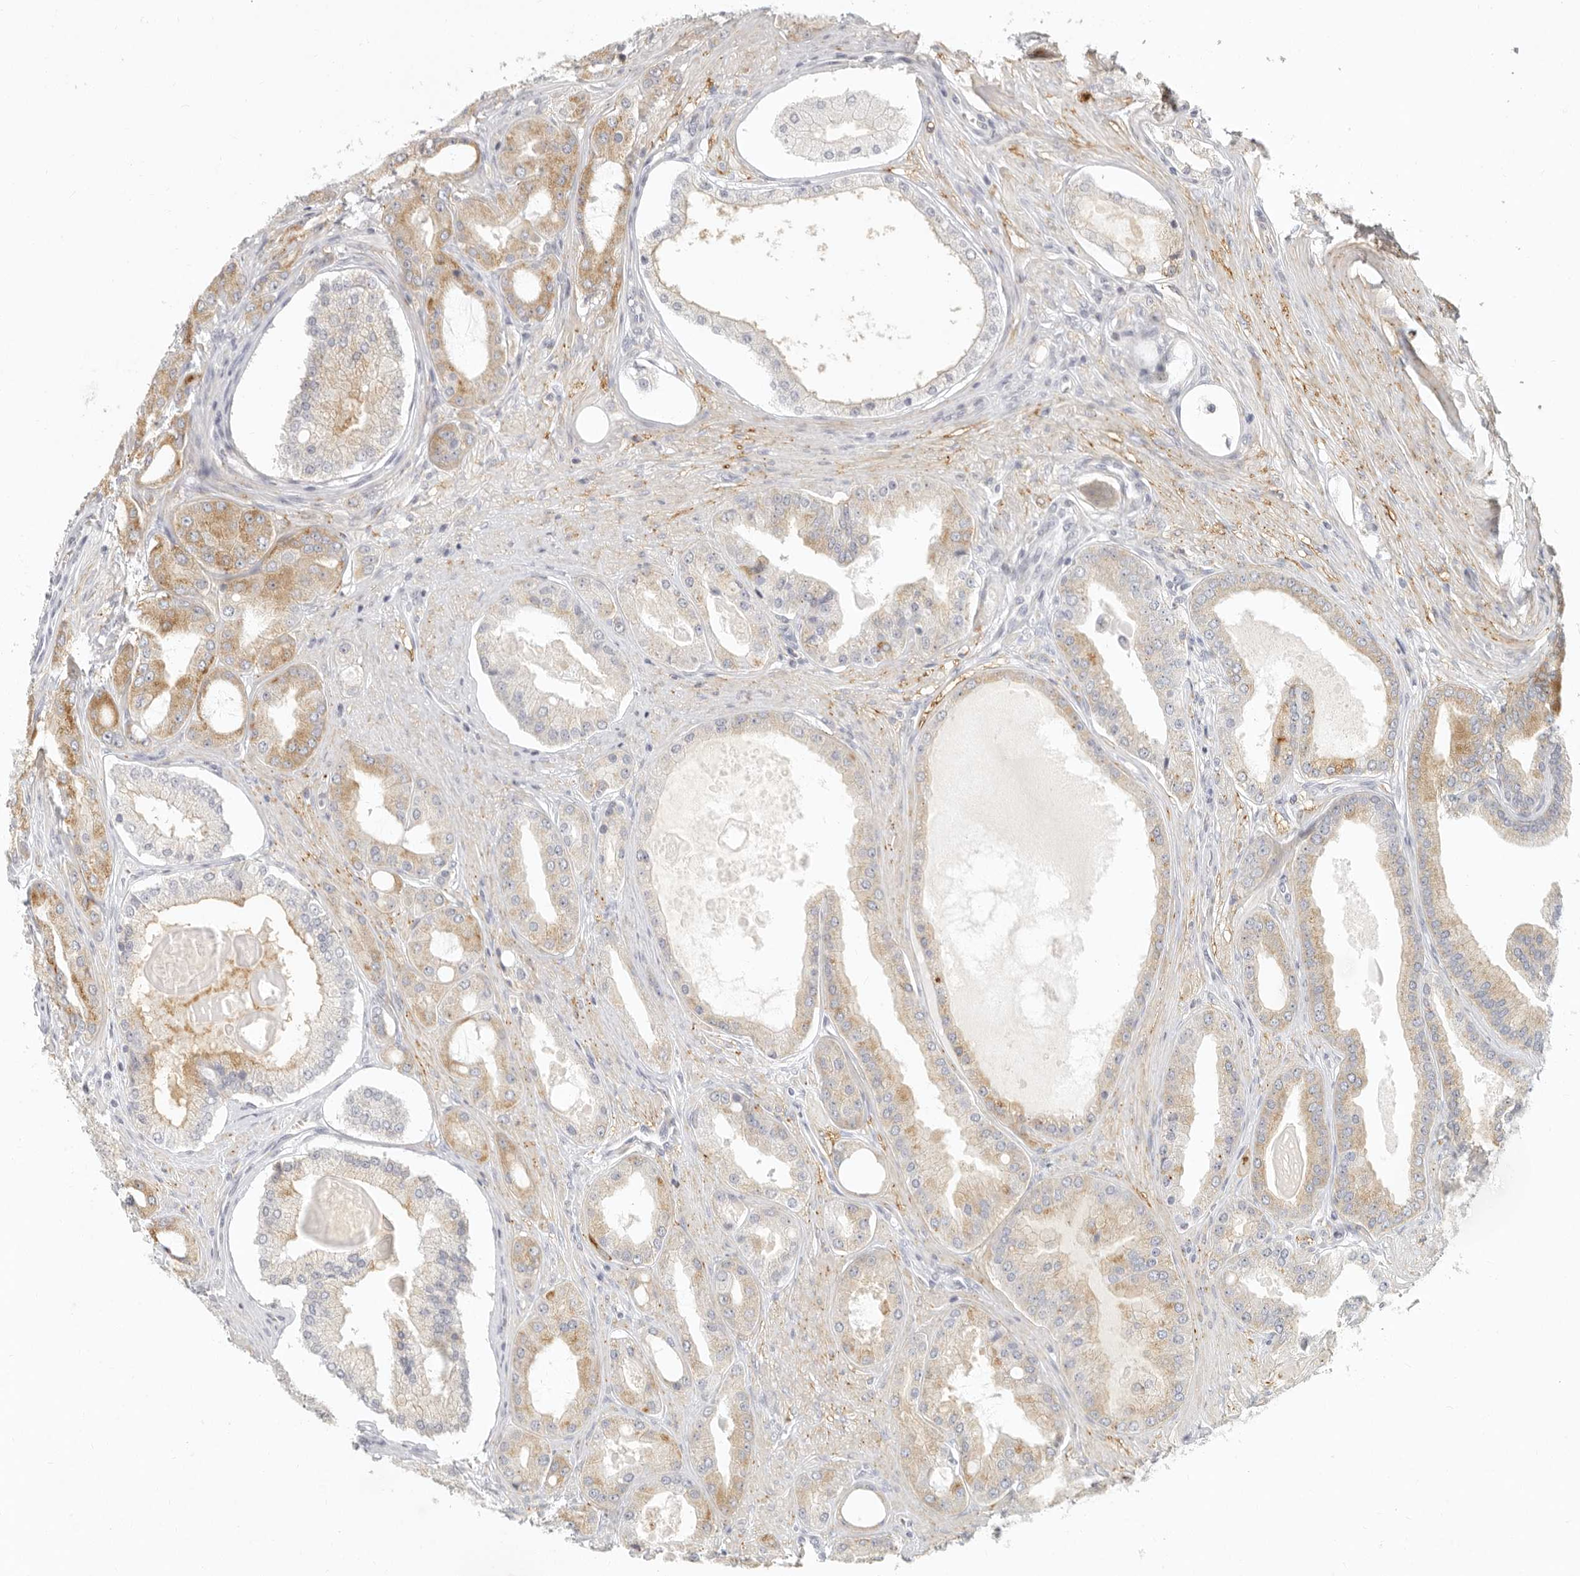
{"staining": {"intensity": "moderate", "quantity": "<25%", "location": "cytoplasmic/membranous"}, "tissue": "prostate cancer", "cell_type": "Tumor cells", "image_type": "cancer", "snomed": [{"axis": "morphology", "description": "Adenocarcinoma, High grade"}, {"axis": "topography", "description": "Prostate"}], "caption": "A high-resolution photomicrograph shows immunohistochemistry (IHC) staining of high-grade adenocarcinoma (prostate), which demonstrates moderate cytoplasmic/membranous staining in about <25% of tumor cells. (DAB (3,3'-diaminobenzidine) IHC, brown staining for protein, blue staining for nuclei).", "gene": "NIBAN1", "patient": {"sex": "male", "age": 60}}